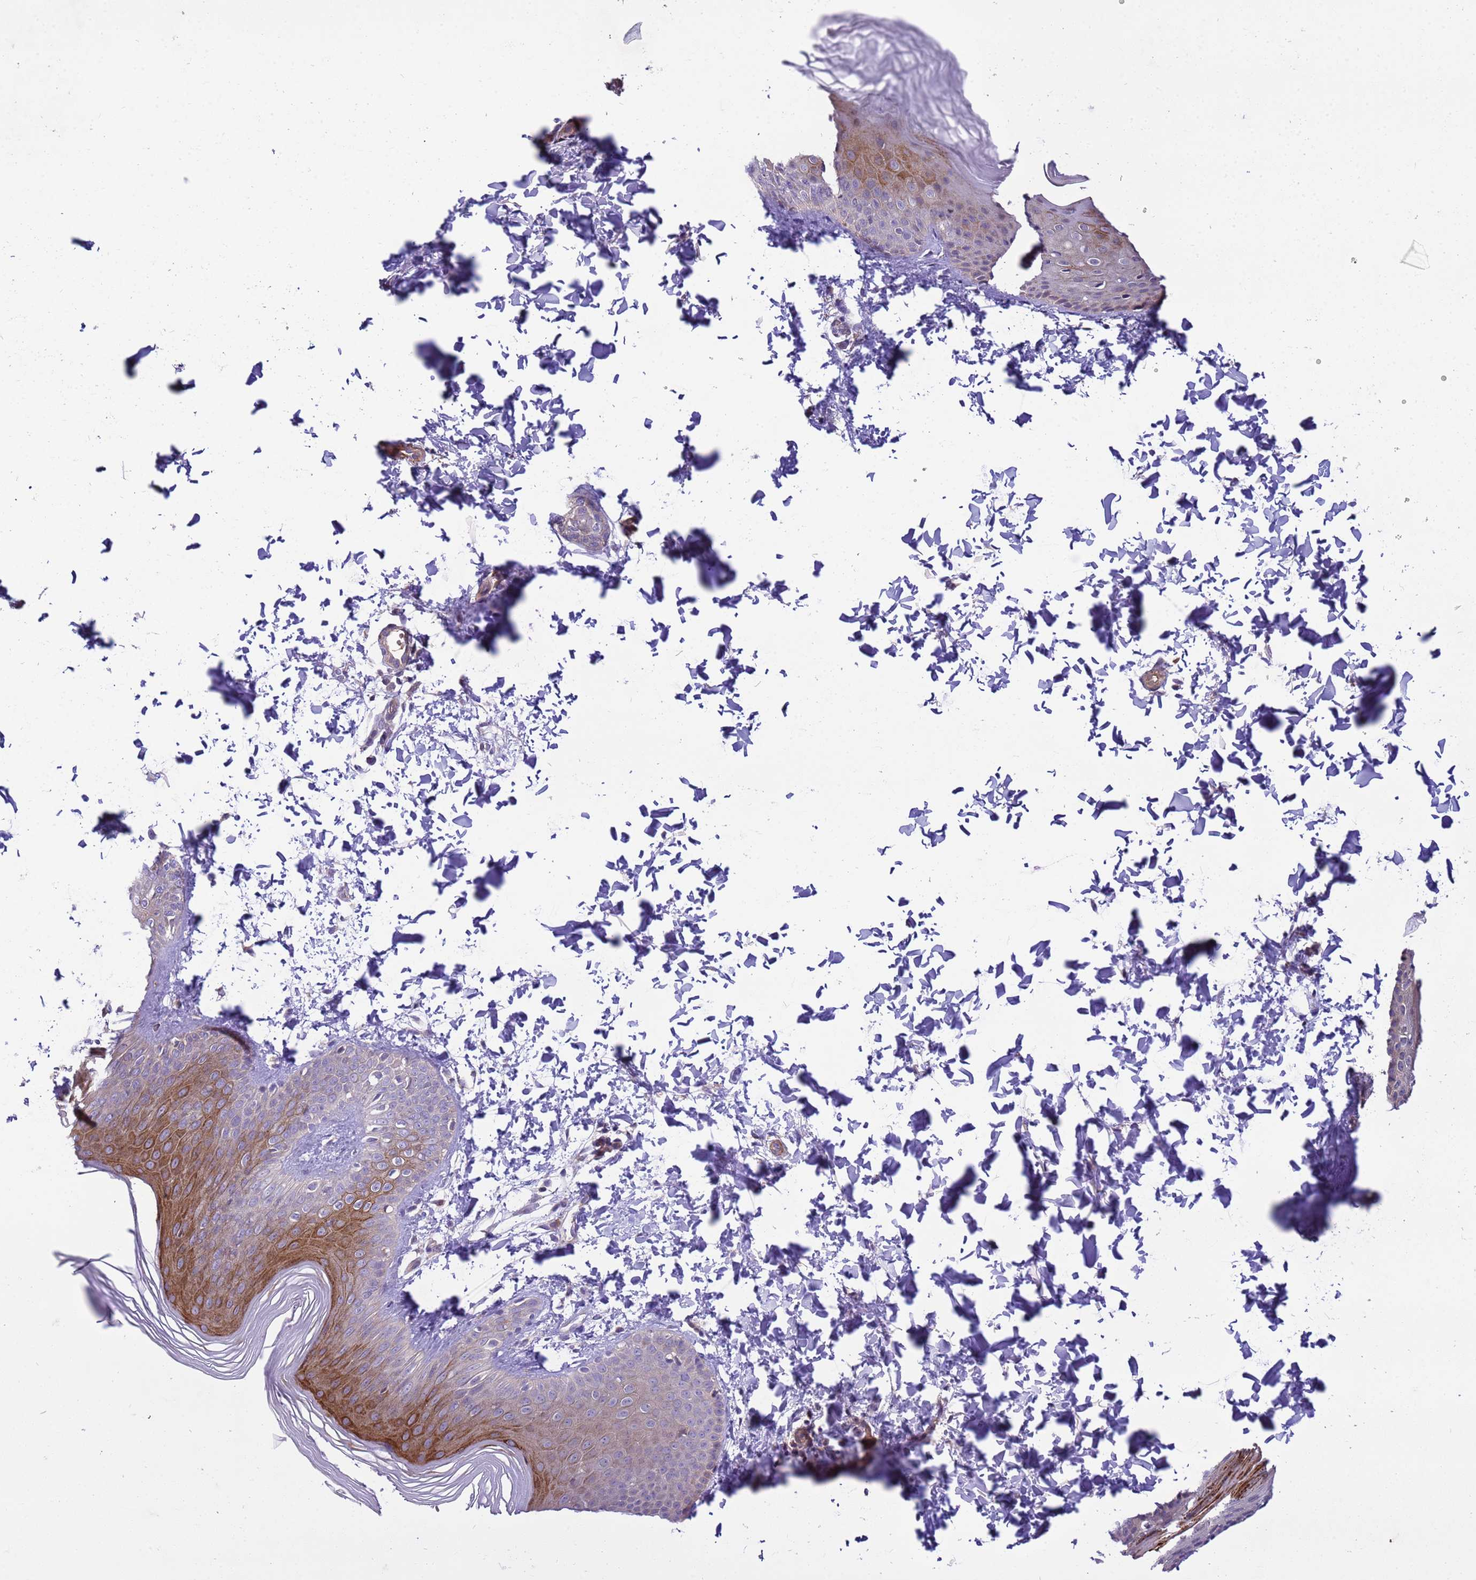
{"staining": {"intensity": "strong", "quantity": "<25%", "location": "cytoplasmic/membranous"}, "tissue": "skin", "cell_type": "Epidermal cells", "image_type": "normal", "snomed": [{"axis": "morphology", "description": "Normal tissue, NOS"}, {"axis": "morphology", "description": "Inflammation, NOS"}, {"axis": "topography", "description": "Soft tissue"}, {"axis": "topography", "description": "Anal"}], "caption": "Epidermal cells exhibit strong cytoplasmic/membranous staining in about <25% of cells in normal skin.", "gene": "GEN1", "patient": {"sex": "female", "age": 15}}